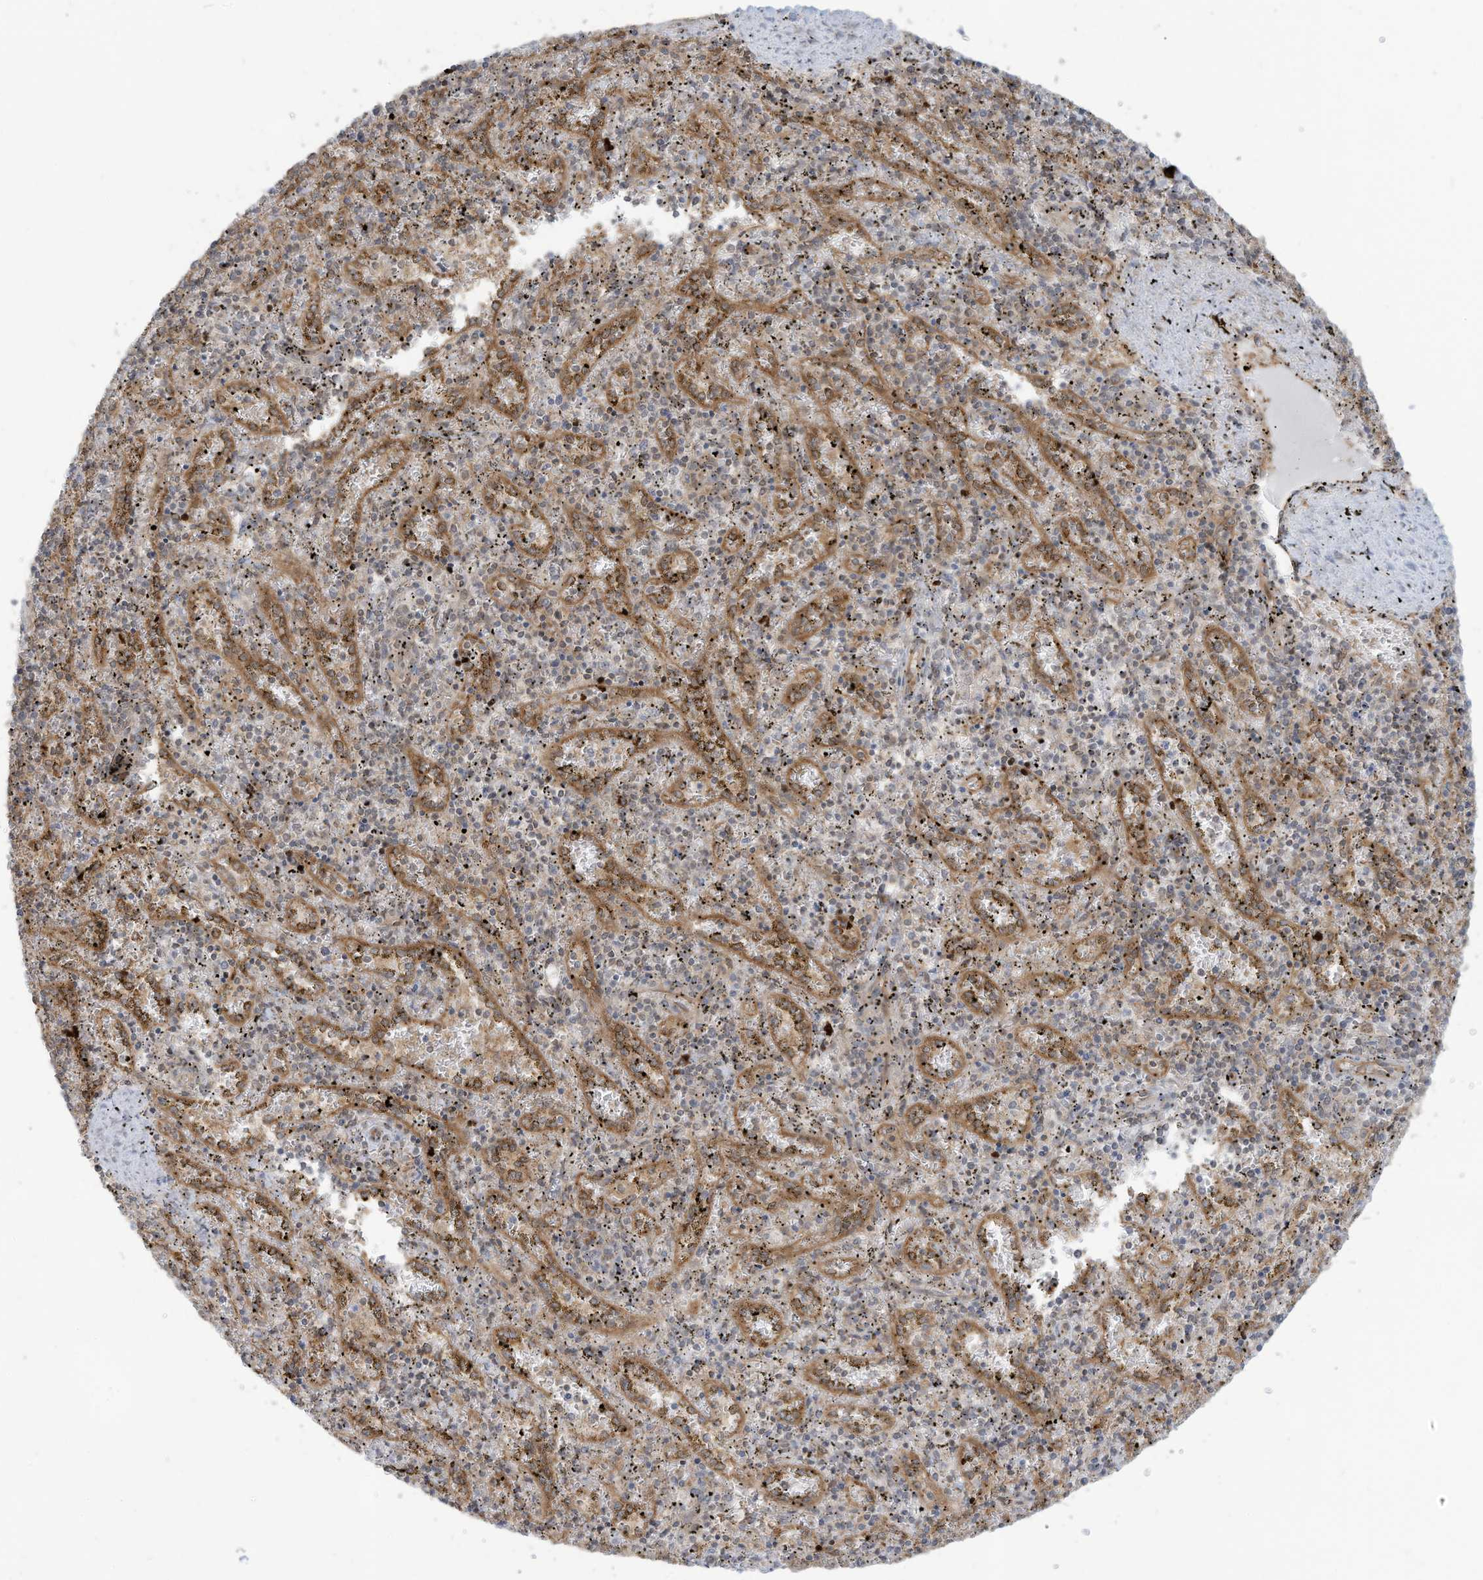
{"staining": {"intensity": "weak", "quantity": "<25%", "location": "cytoplasmic/membranous"}, "tissue": "spleen", "cell_type": "Cells in red pulp", "image_type": "normal", "snomed": [{"axis": "morphology", "description": "Normal tissue, NOS"}, {"axis": "topography", "description": "Spleen"}], "caption": "An image of human spleen is negative for staining in cells in red pulp. (Brightfield microscopy of DAB immunohistochemistry (IHC) at high magnification).", "gene": "TRIM67", "patient": {"sex": "male", "age": 11}}